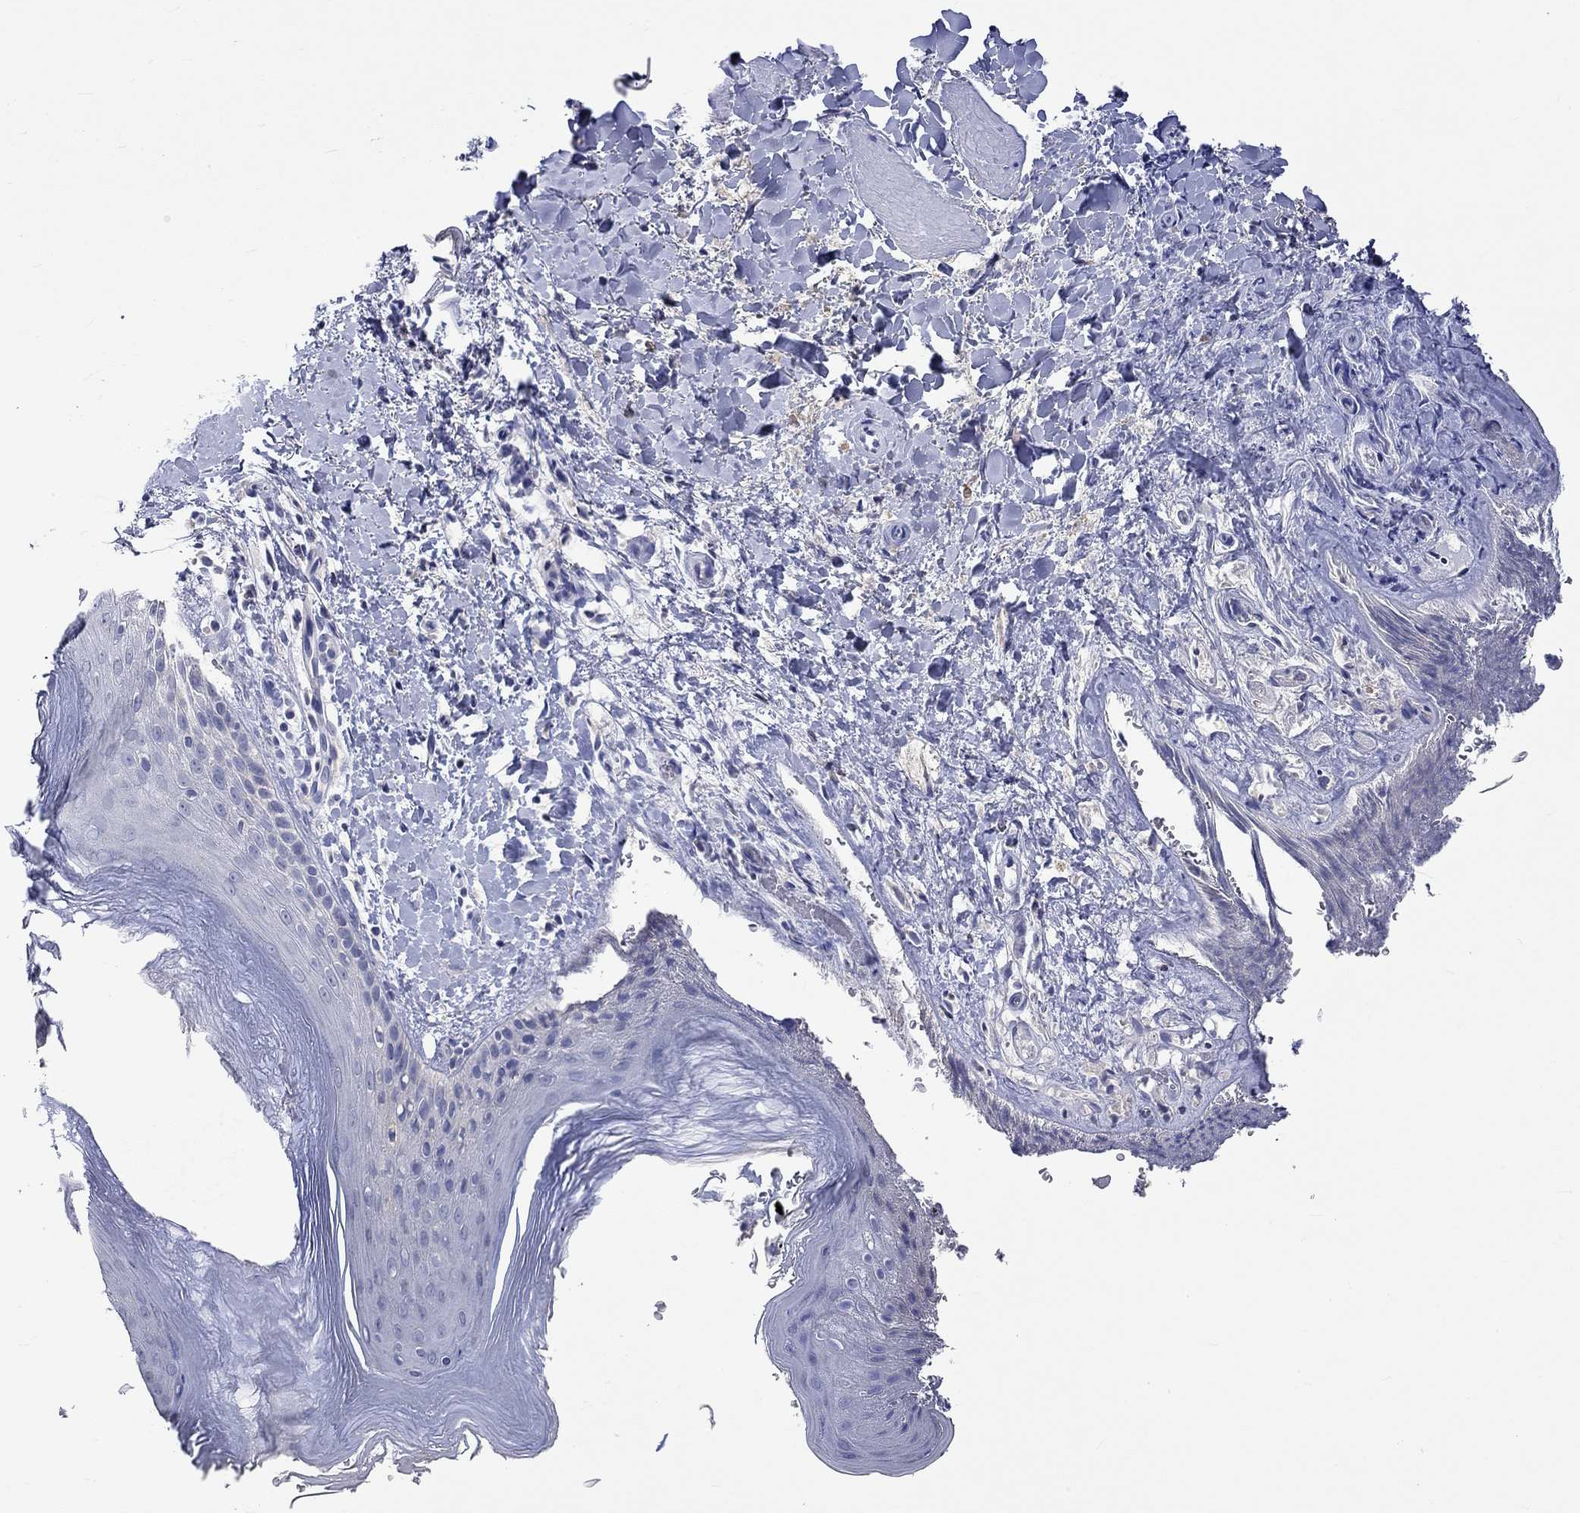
{"staining": {"intensity": "negative", "quantity": "none", "location": "none"}, "tissue": "skin", "cell_type": "Epidermal cells", "image_type": "normal", "snomed": [{"axis": "morphology", "description": "Normal tissue, NOS"}, {"axis": "topography", "description": "Anal"}], "caption": "The immunohistochemistry (IHC) histopathology image has no significant positivity in epidermal cells of skin. (Immunohistochemistry, brightfield microscopy, high magnification).", "gene": "LRFN4", "patient": {"sex": "male", "age": 36}}